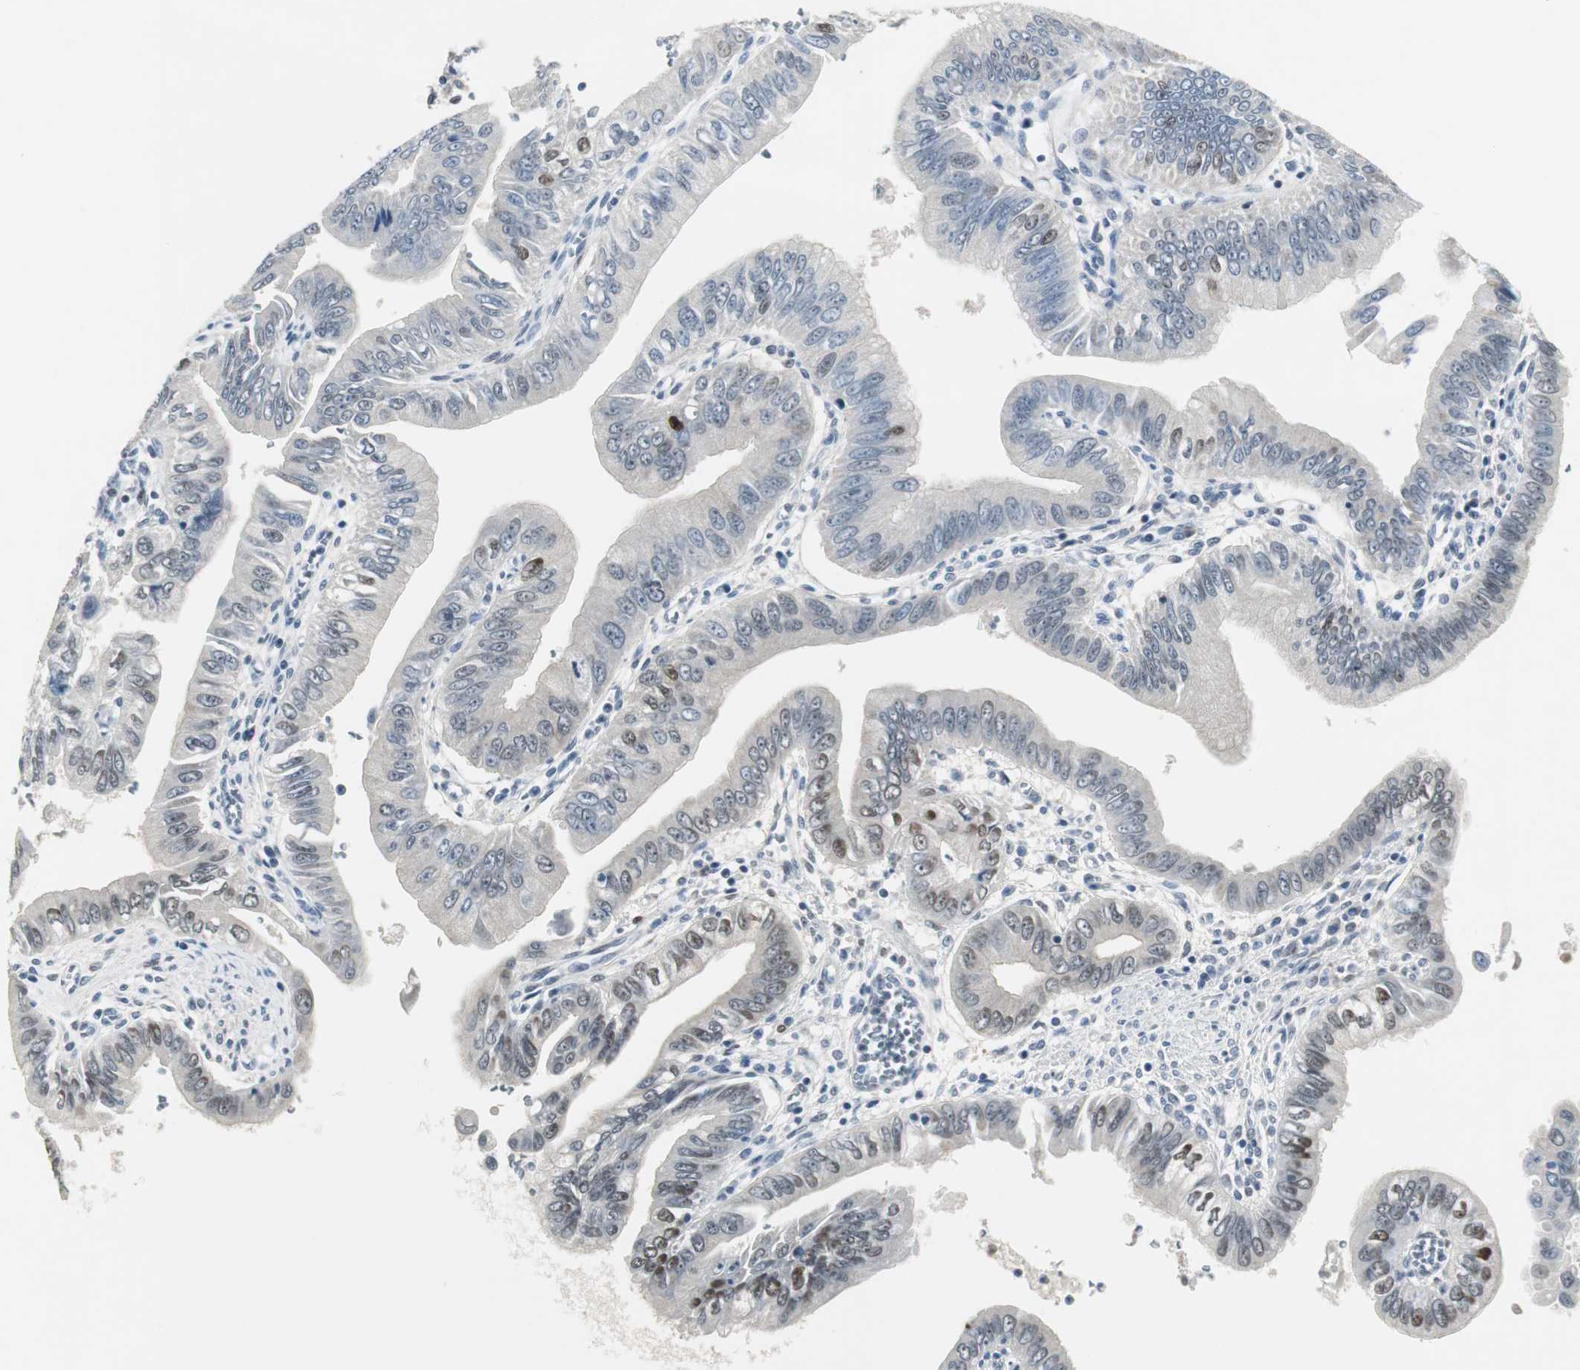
{"staining": {"intensity": "moderate", "quantity": "<25%", "location": "nuclear"}, "tissue": "pancreatic cancer", "cell_type": "Tumor cells", "image_type": "cancer", "snomed": [{"axis": "morphology", "description": "Normal tissue, NOS"}, {"axis": "topography", "description": "Lymph node"}], "caption": "An immunohistochemistry (IHC) histopathology image of neoplastic tissue is shown. Protein staining in brown labels moderate nuclear positivity in pancreatic cancer within tumor cells. Ihc stains the protein of interest in brown and the nuclei are stained blue.", "gene": "ELK1", "patient": {"sex": "male", "age": 50}}